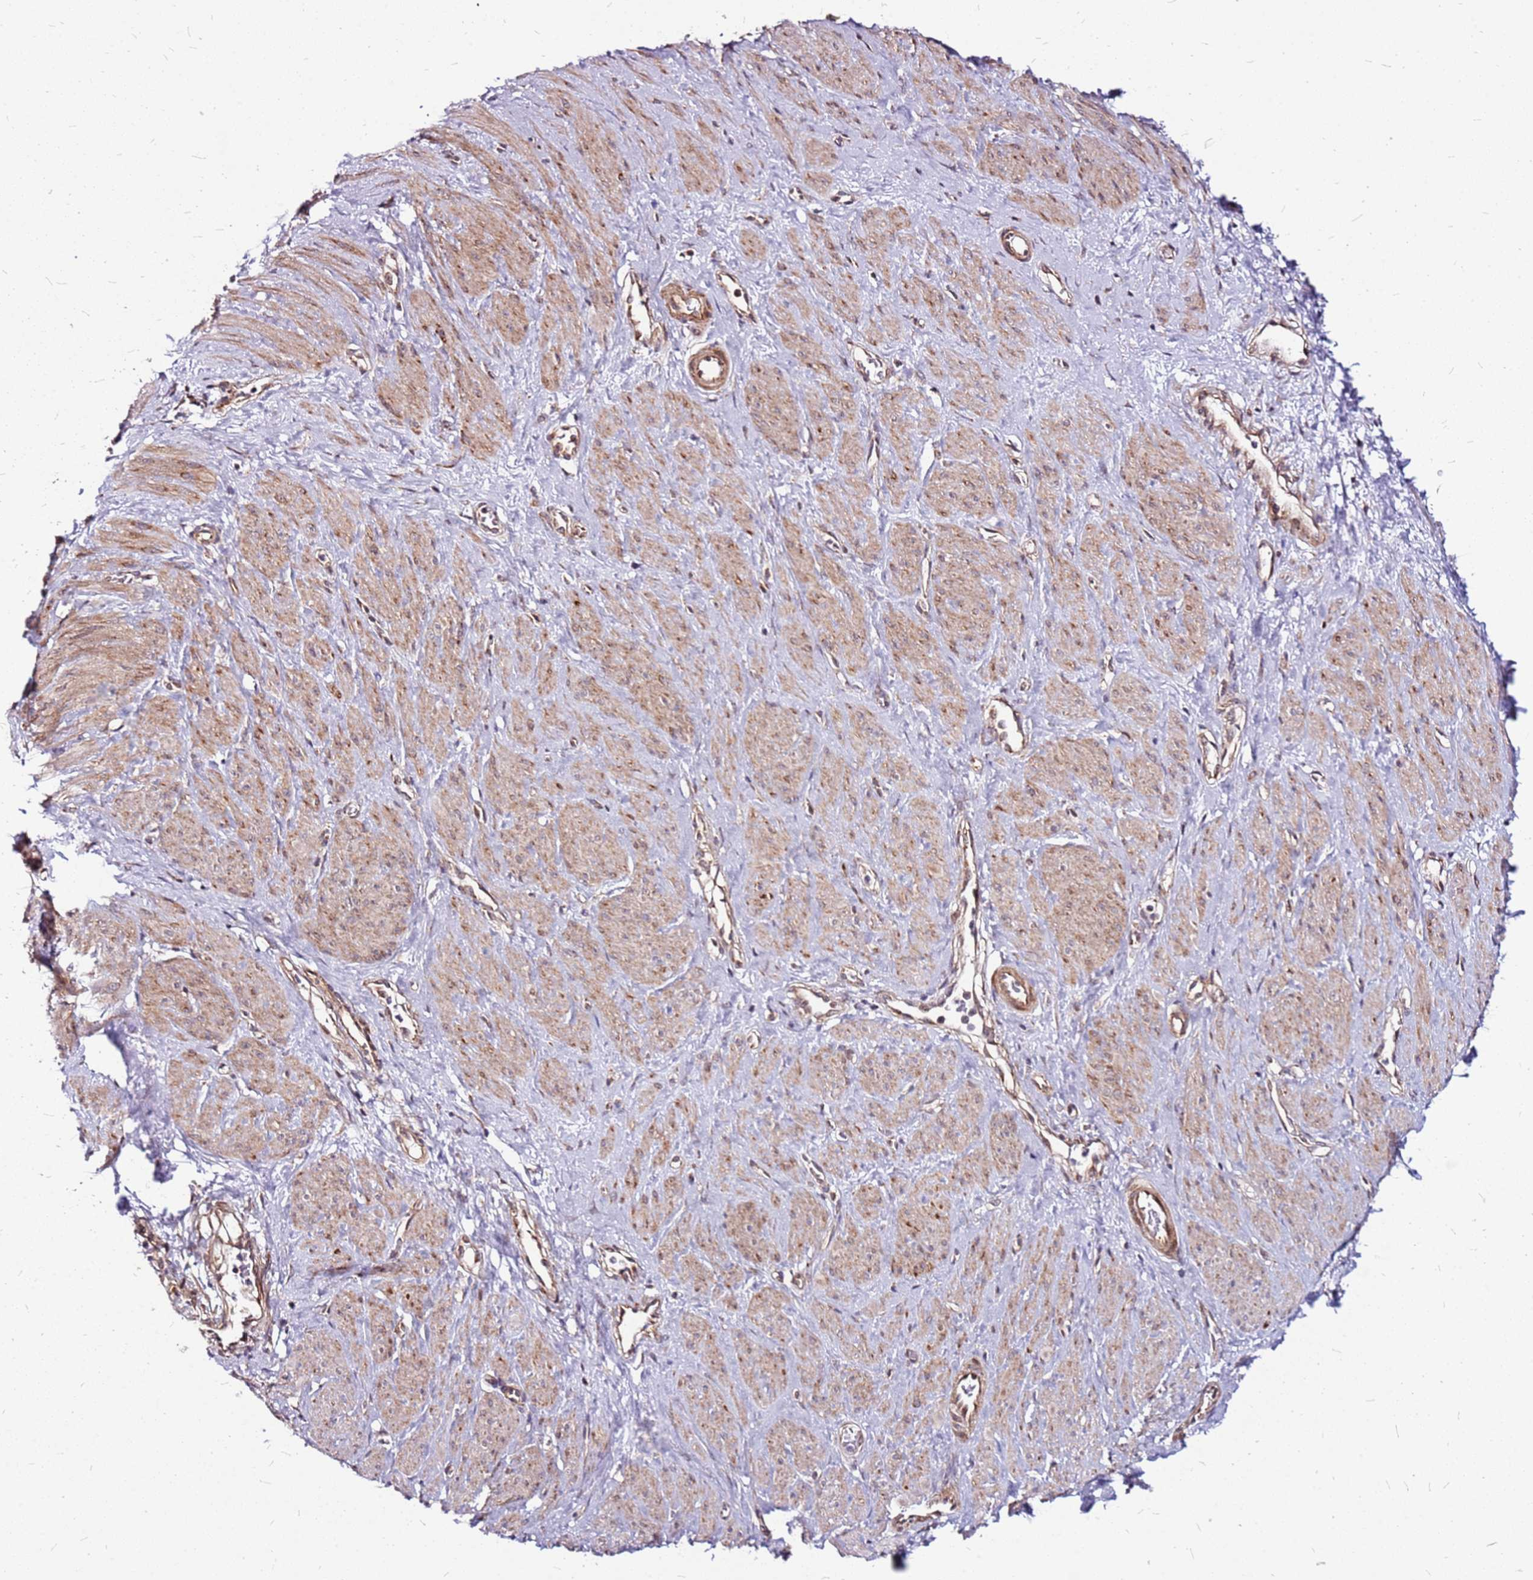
{"staining": {"intensity": "moderate", "quantity": "25%-75%", "location": "cytoplasmic/membranous,nuclear"}, "tissue": "smooth muscle", "cell_type": "Smooth muscle cells", "image_type": "normal", "snomed": [{"axis": "morphology", "description": "Normal tissue, NOS"}, {"axis": "topography", "description": "Smooth muscle"}, {"axis": "topography", "description": "Uterus"}], "caption": "Protein expression by immunohistochemistry (IHC) demonstrates moderate cytoplasmic/membranous,nuclear expression in about 25%-75% of smooth muscle cells in normal smooth muscle. (DAB IHC, brown staining for protein, blue staining for nuclei).", "gene": "OR51T1", "patient": {"sex": "female", "age": 39}}